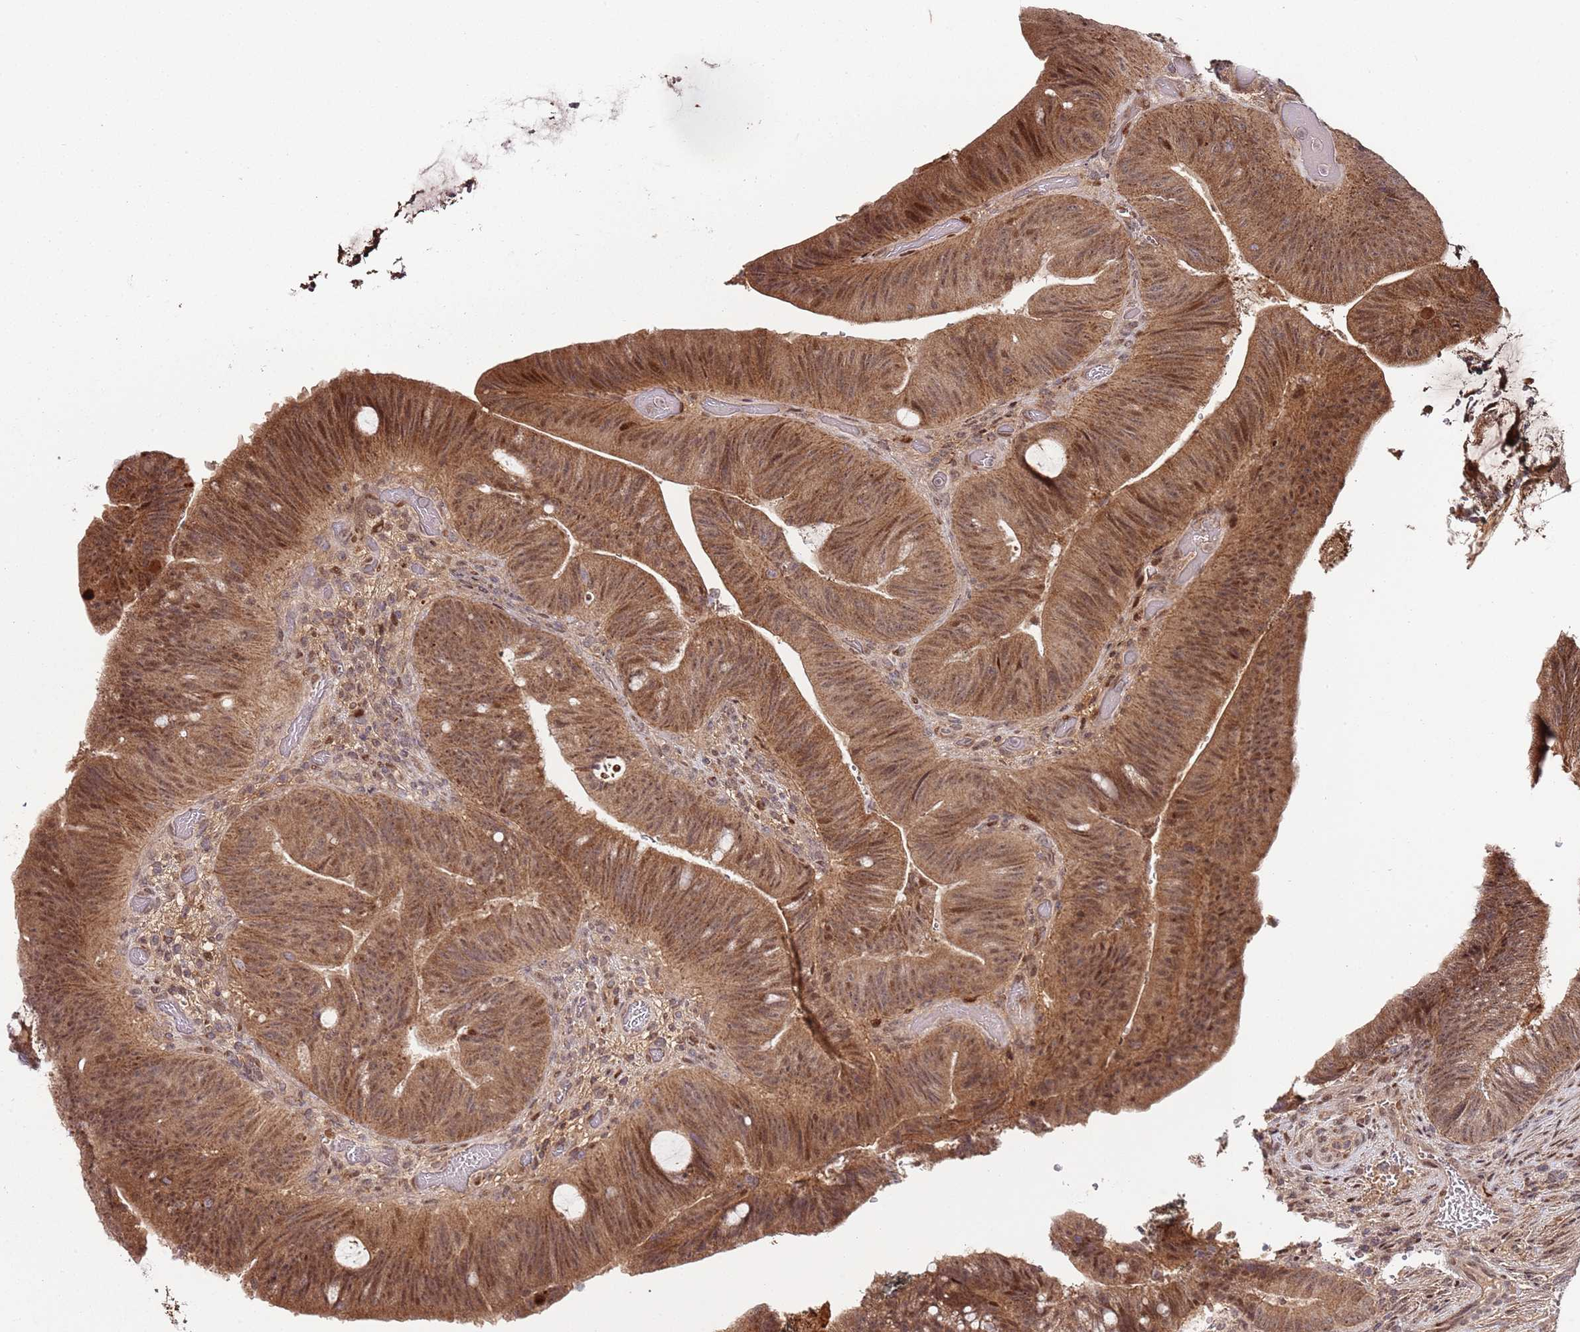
{"staining": {"intensity": "moderate", "quantity": ">75%", "location": "cytoplasmic/membranous,nuclear"}, "tissue": "colorectal cancer", "cell_type": "Tumor cells", "image_type": "cancer", "snomed": [{"axis": "morphology", "description": "Adenocarcinoma, NOS"}, {"axis": "topography", "description": "Colon"}], "caption": "The photomicrograph demonstrates staining of colorectal cancer, revealing moderate cytoplasmic/membranous and nuclear protein positivity (brown color) within tumor cells.", "gene": "EDC3", "patient": {"sex": "female", "age": 43}}